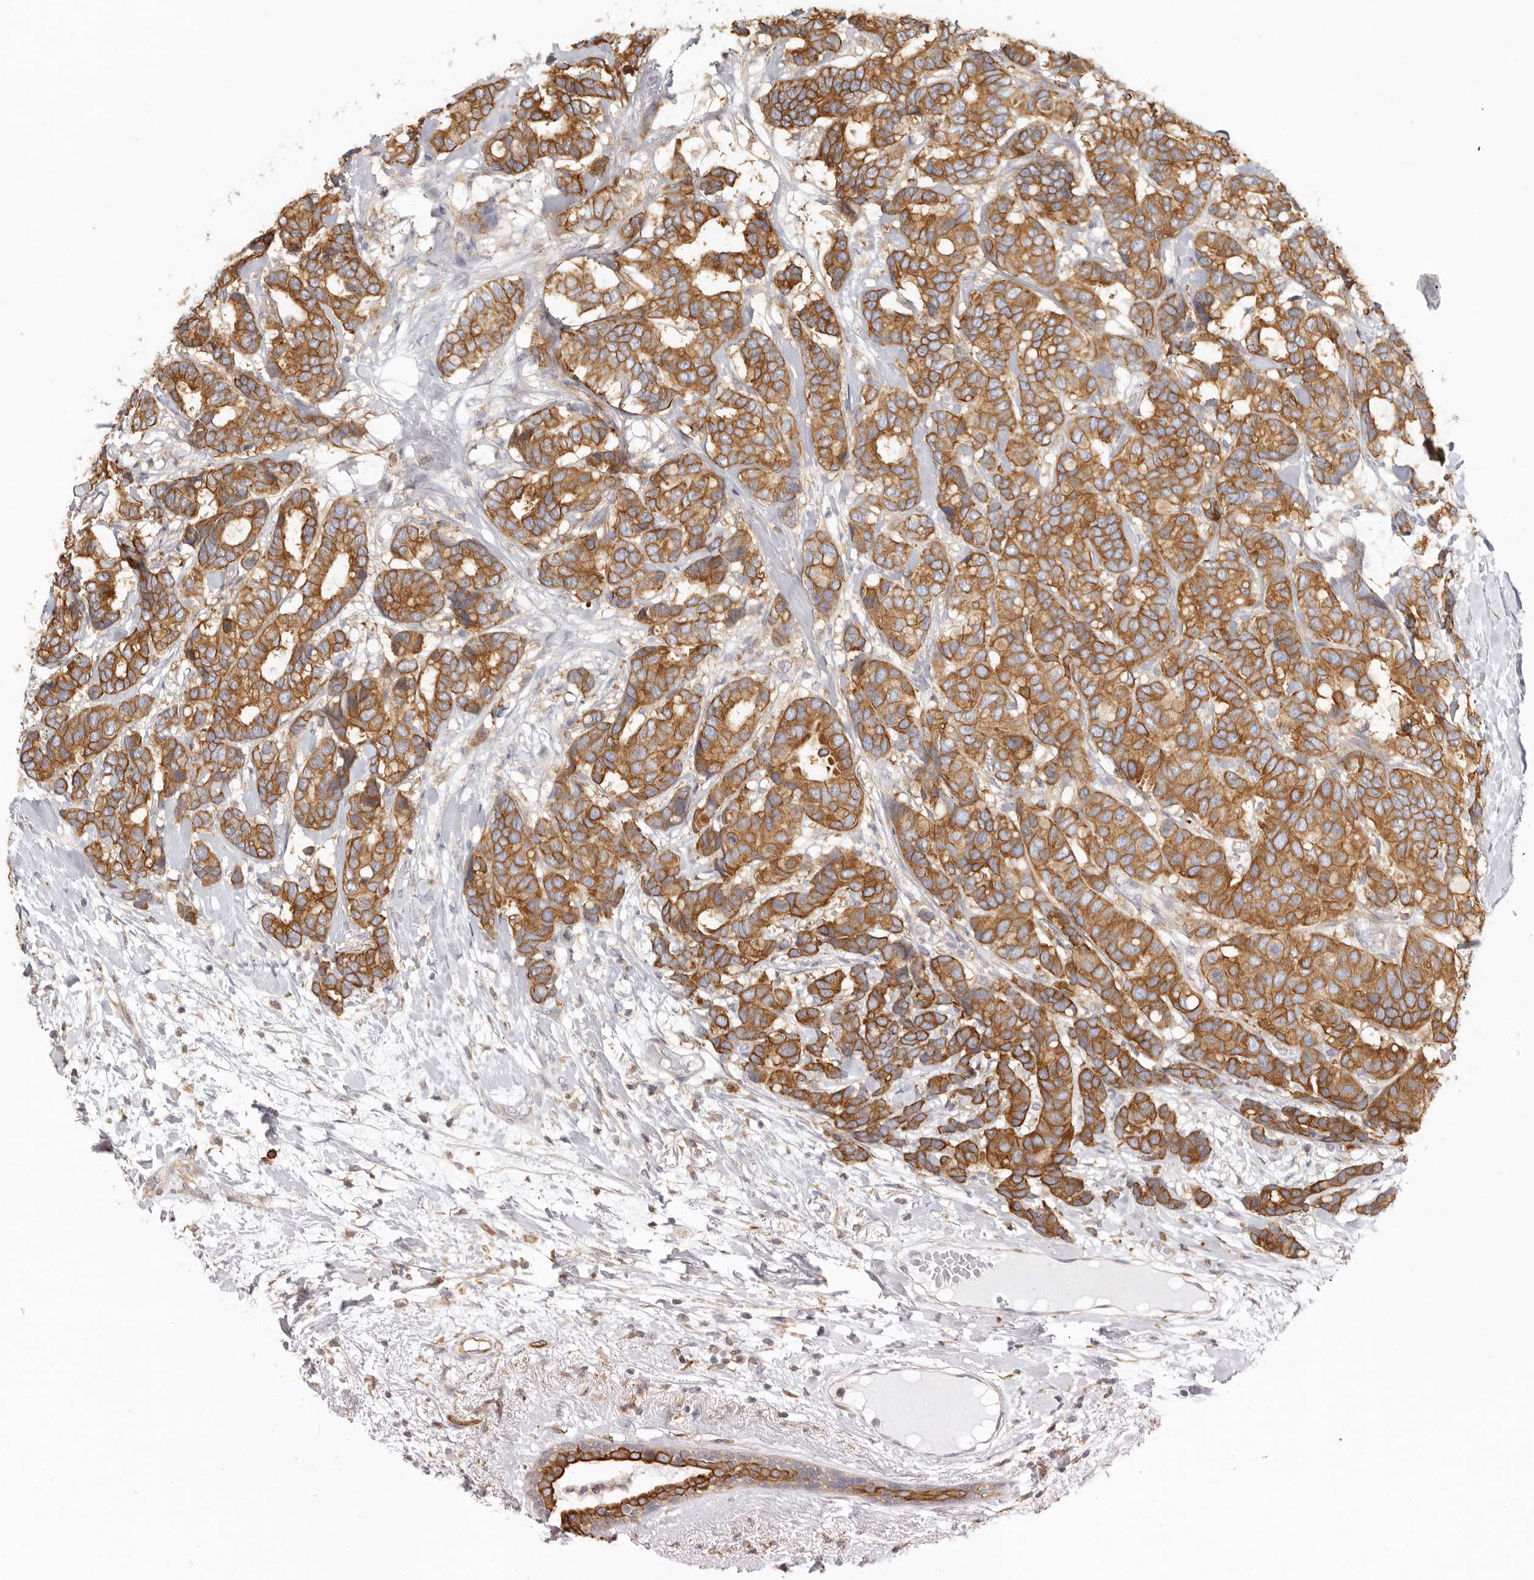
{"staining": {"intensity": "moderate", "quantity": ">75%", "location": "cytoplasmic/membranous"}, "tissue": "breast cancer", "cell_type": "Tumor cells", "image_type": "cancer", "snomed": [{"axis": "morphology", "description": "Duct carcinoma"}, {"axis": "topography", "description": "Breast"}], "caption": "IHC of human breast cancer shows medium levels of moderate cytoplasmic/membranous staining in approximately >75% of tumor cells. (DAB (3,3'-diaminobenzidine) IHC with brightfield microscopy, high magnification).", "gene": "NIBAN1", "patient": {"sex": "female", "age": 87}}